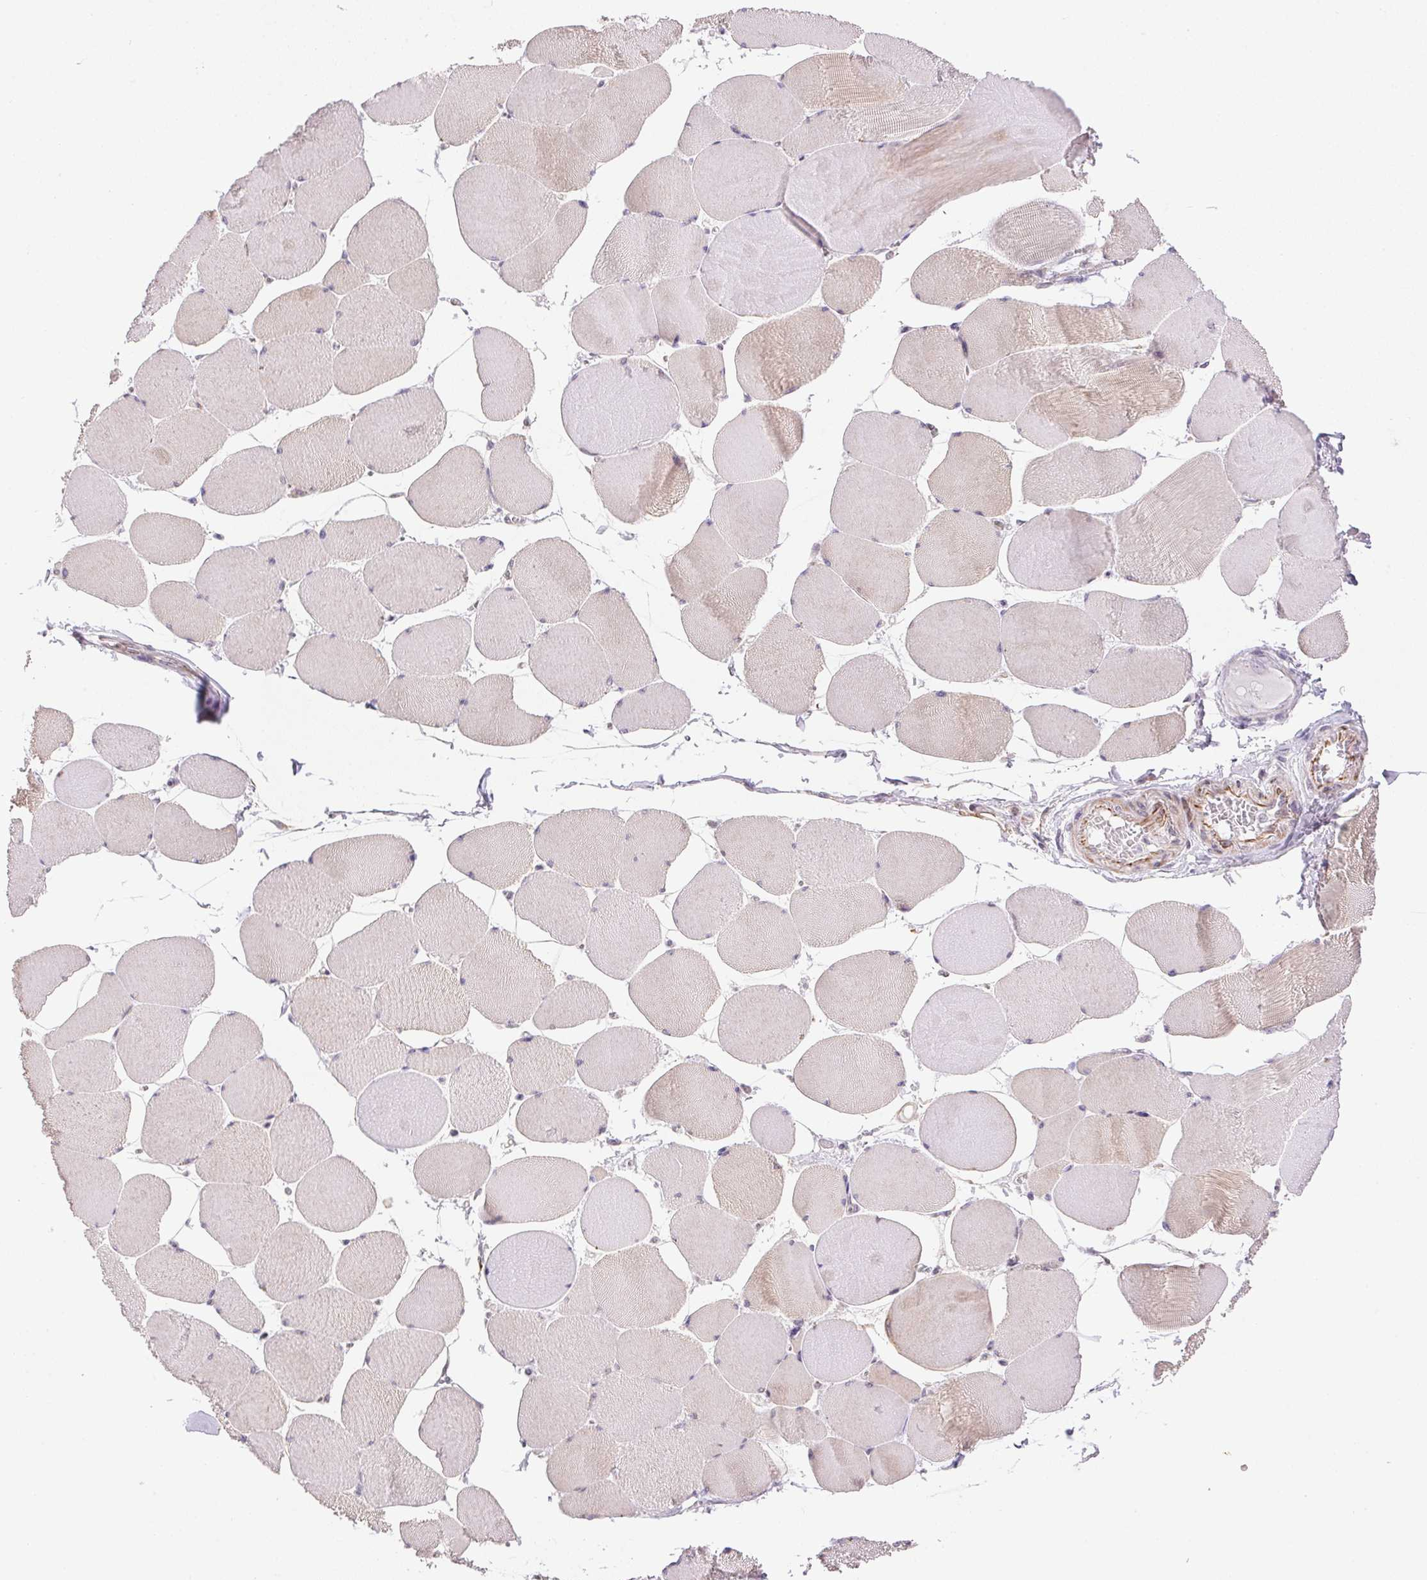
{"staining": {"intensity": "weak", "quantity": "<25%", "location": "cytoplasmic/membranous"}, "tissue": "skeletal muscle", "cell_type": "Myocytes", "image_type": "normal", "snomed": [{"axis": "morphology", "description": "Normal tissue, NOS"}, {"axis": "topography", "description": "Skeletal muscle"}], "caption": "Immunohistochemistry micrograph of unremarkable skeletal muscle stained for a protein (brown), which shows no staining in myocytes.", "gene": "GYG2", "patient": {"sex": "female", "age": 75}}